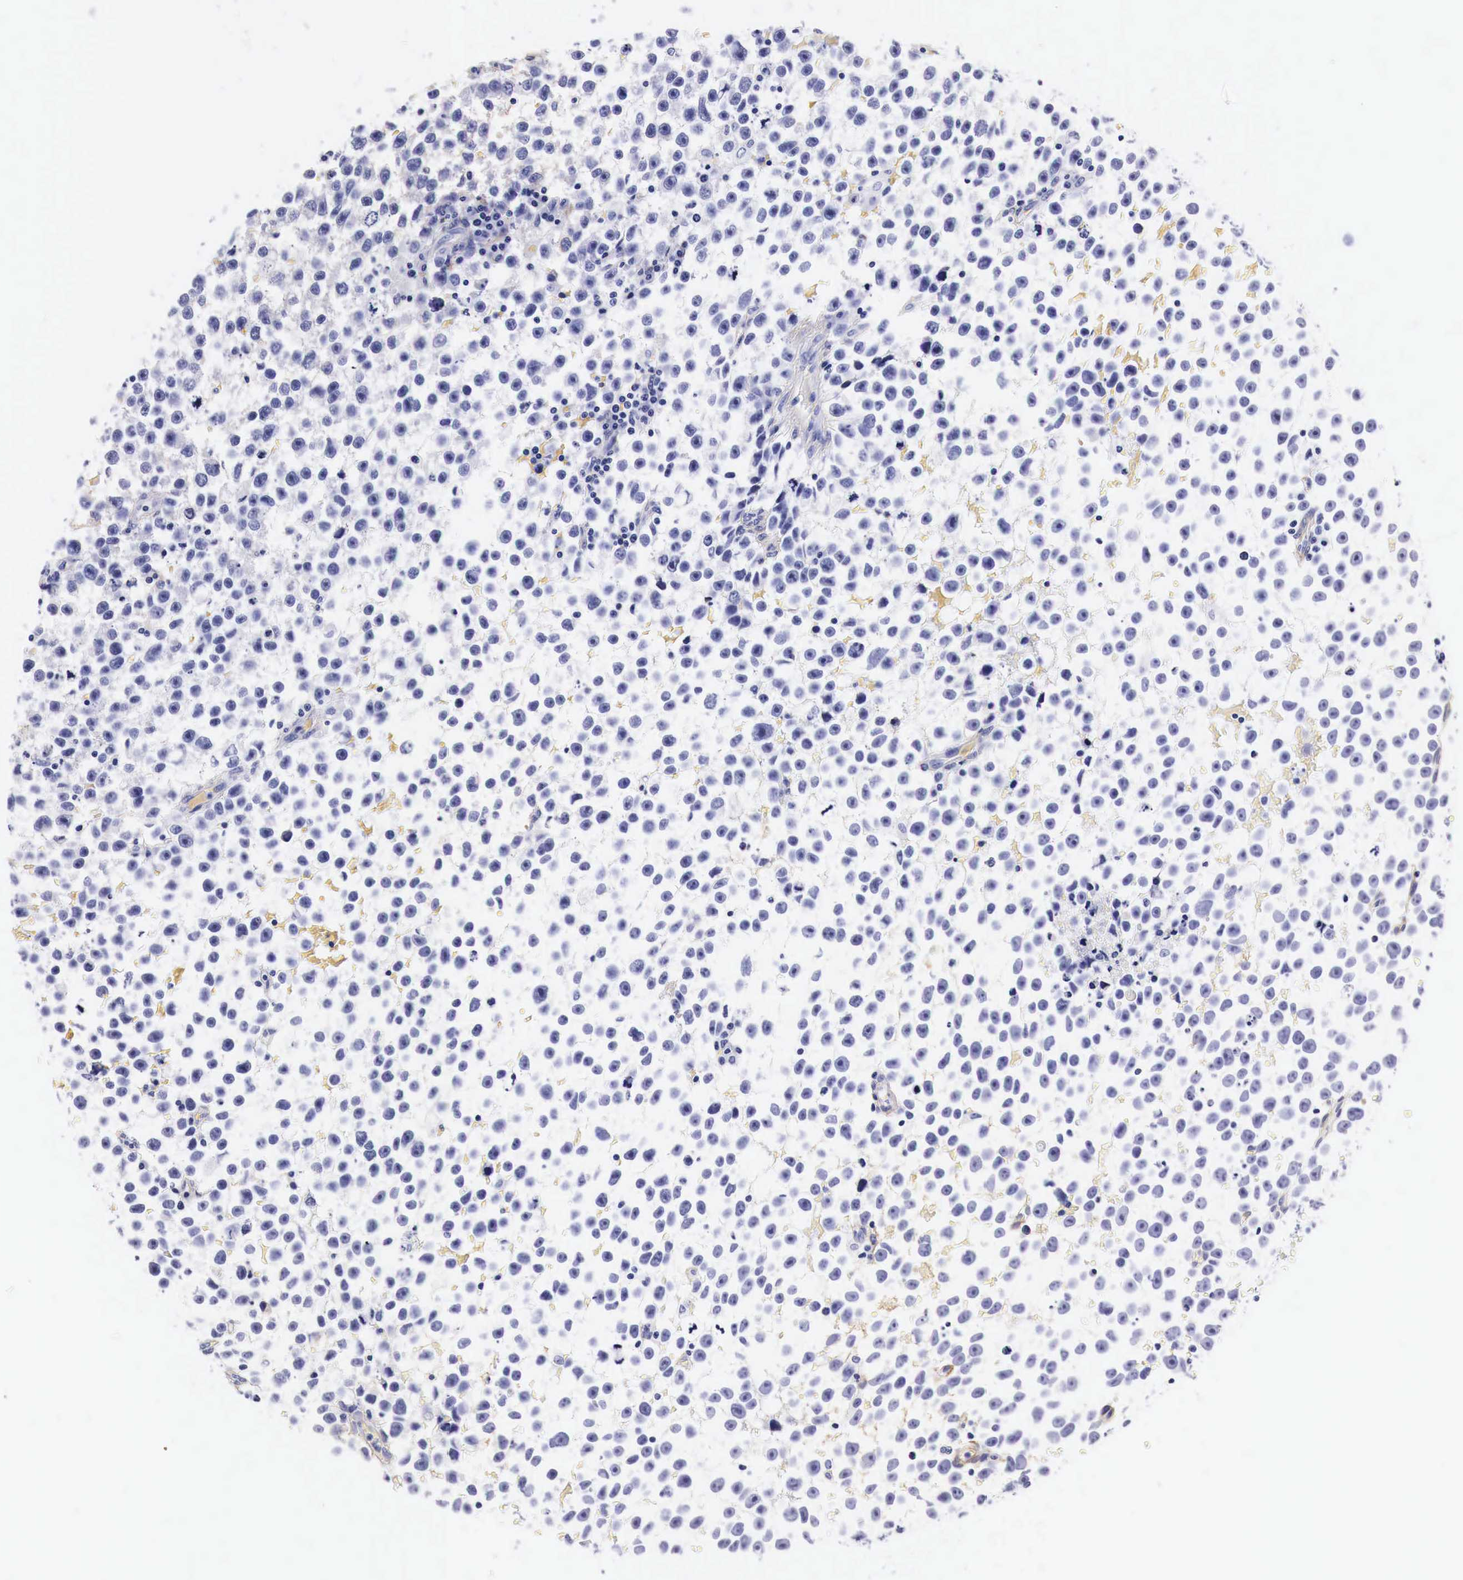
{"staining": {"intensity": "negative", "quantity": "none", "location": "none"}, "tissue": "testis cancer", "cell_type": "Tumor cells", "image_type": "cancer", "snomed": [{"axis": "morphology", "description": "Seminoma, NOS"}, {"axis": "topography", "description": "Testis"}], "caption": "A micrograph of human testis cancer (seminoma) is negative for staining in tumor cells.", "gene": "EGFR", "patient": {"sex": "male", "age": 33}}